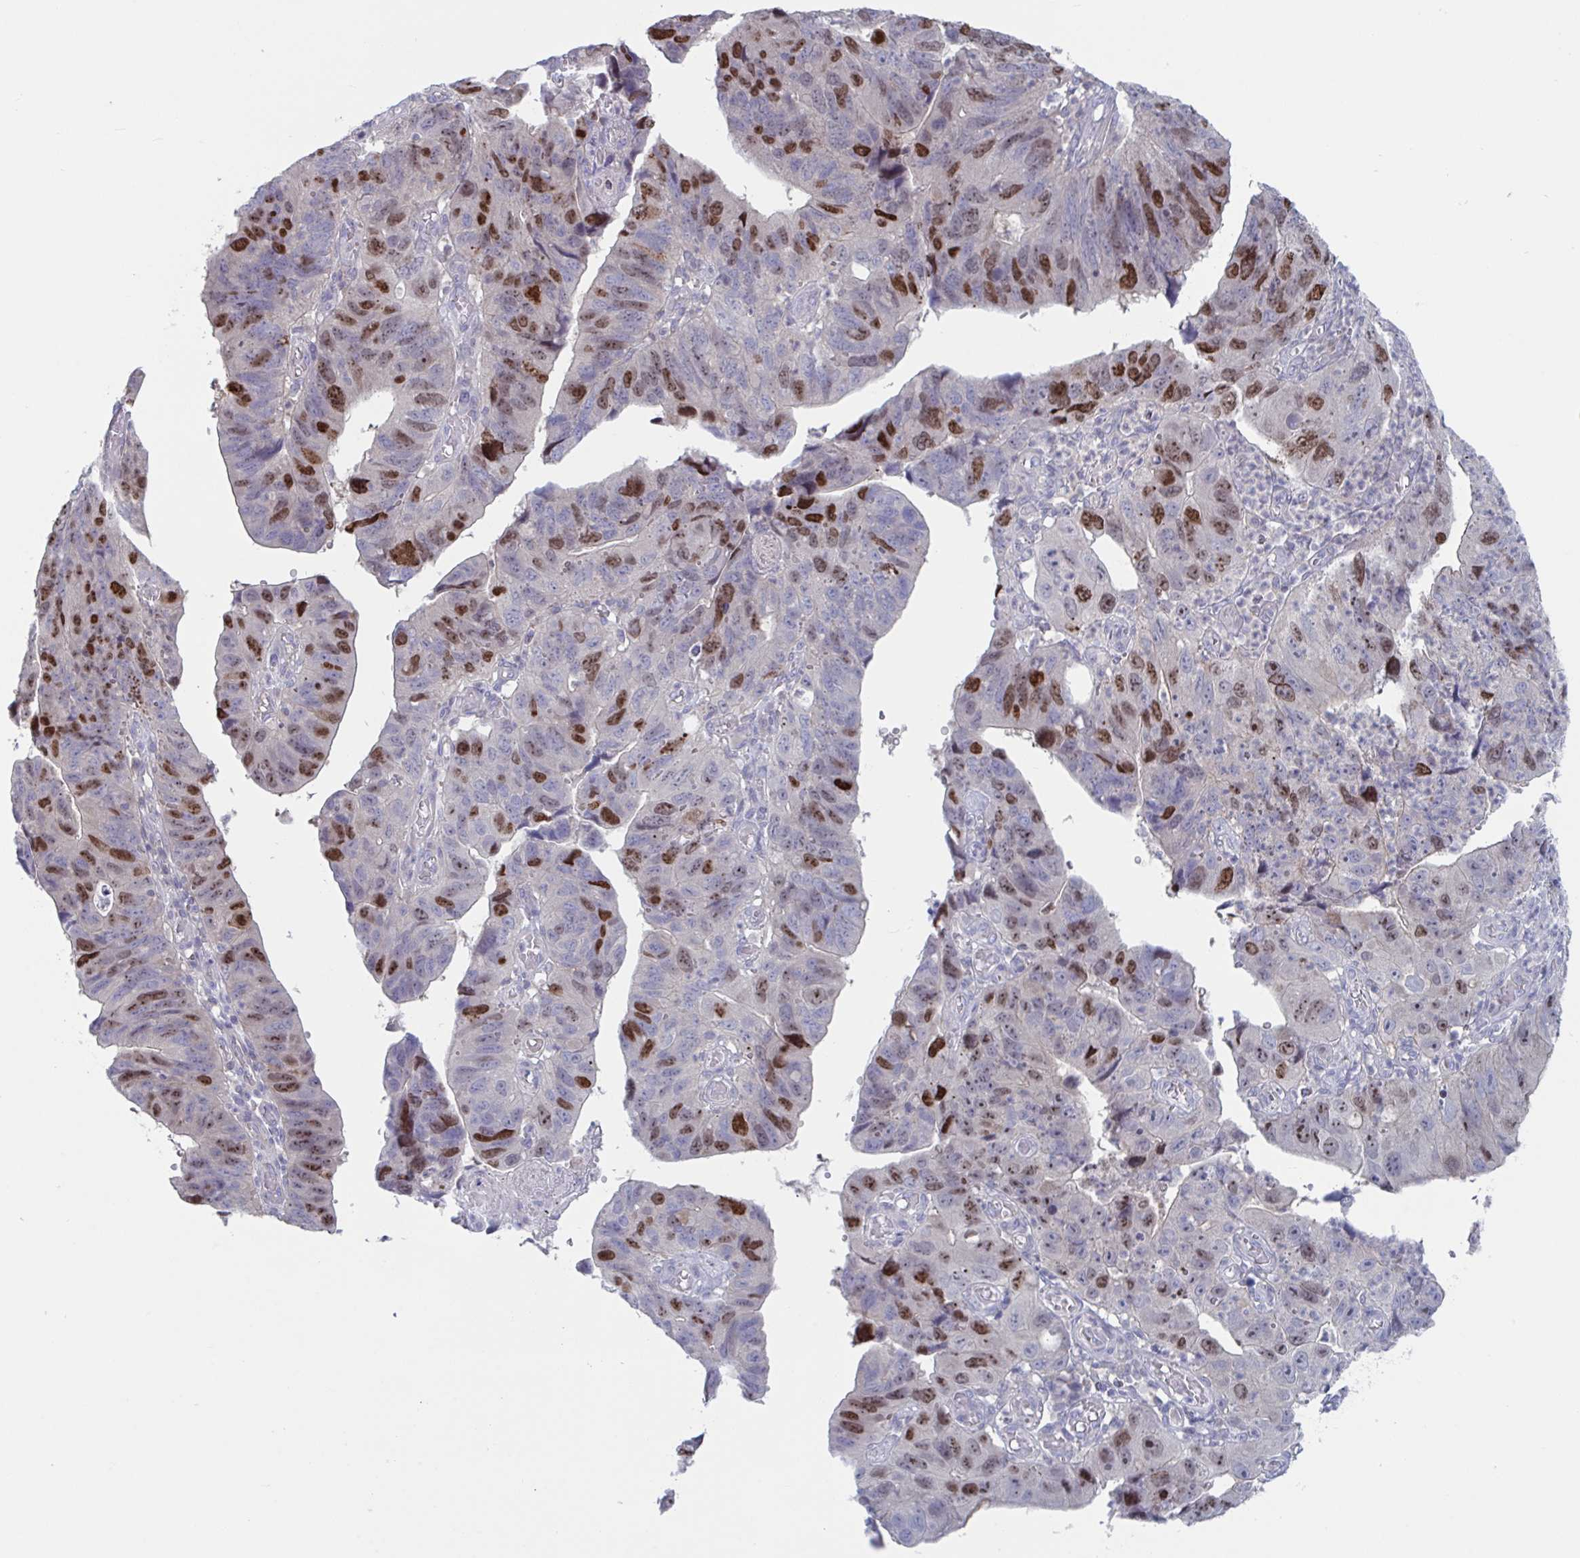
{"staining": {"intensity": "strong", "quantity": "25%-75%", "location": "nuclear"}, "tissue": "stomach cancer", "cell_type": "Tumor cells", "image_type": "cancer", "snomed": [{"axis": "morphology", "description": "Adenocarcinoma, NOS"}, {"axis": "topography", "description": "Stomach"}], "caption": "Brown immunohistochemical staining in adenocarcinoma (stomach) demonstrates strong nuclear positivity in about 25%-75% of tumor cells.", "gene": "STK26", "patient": {"sex": "male", "age": 59}}